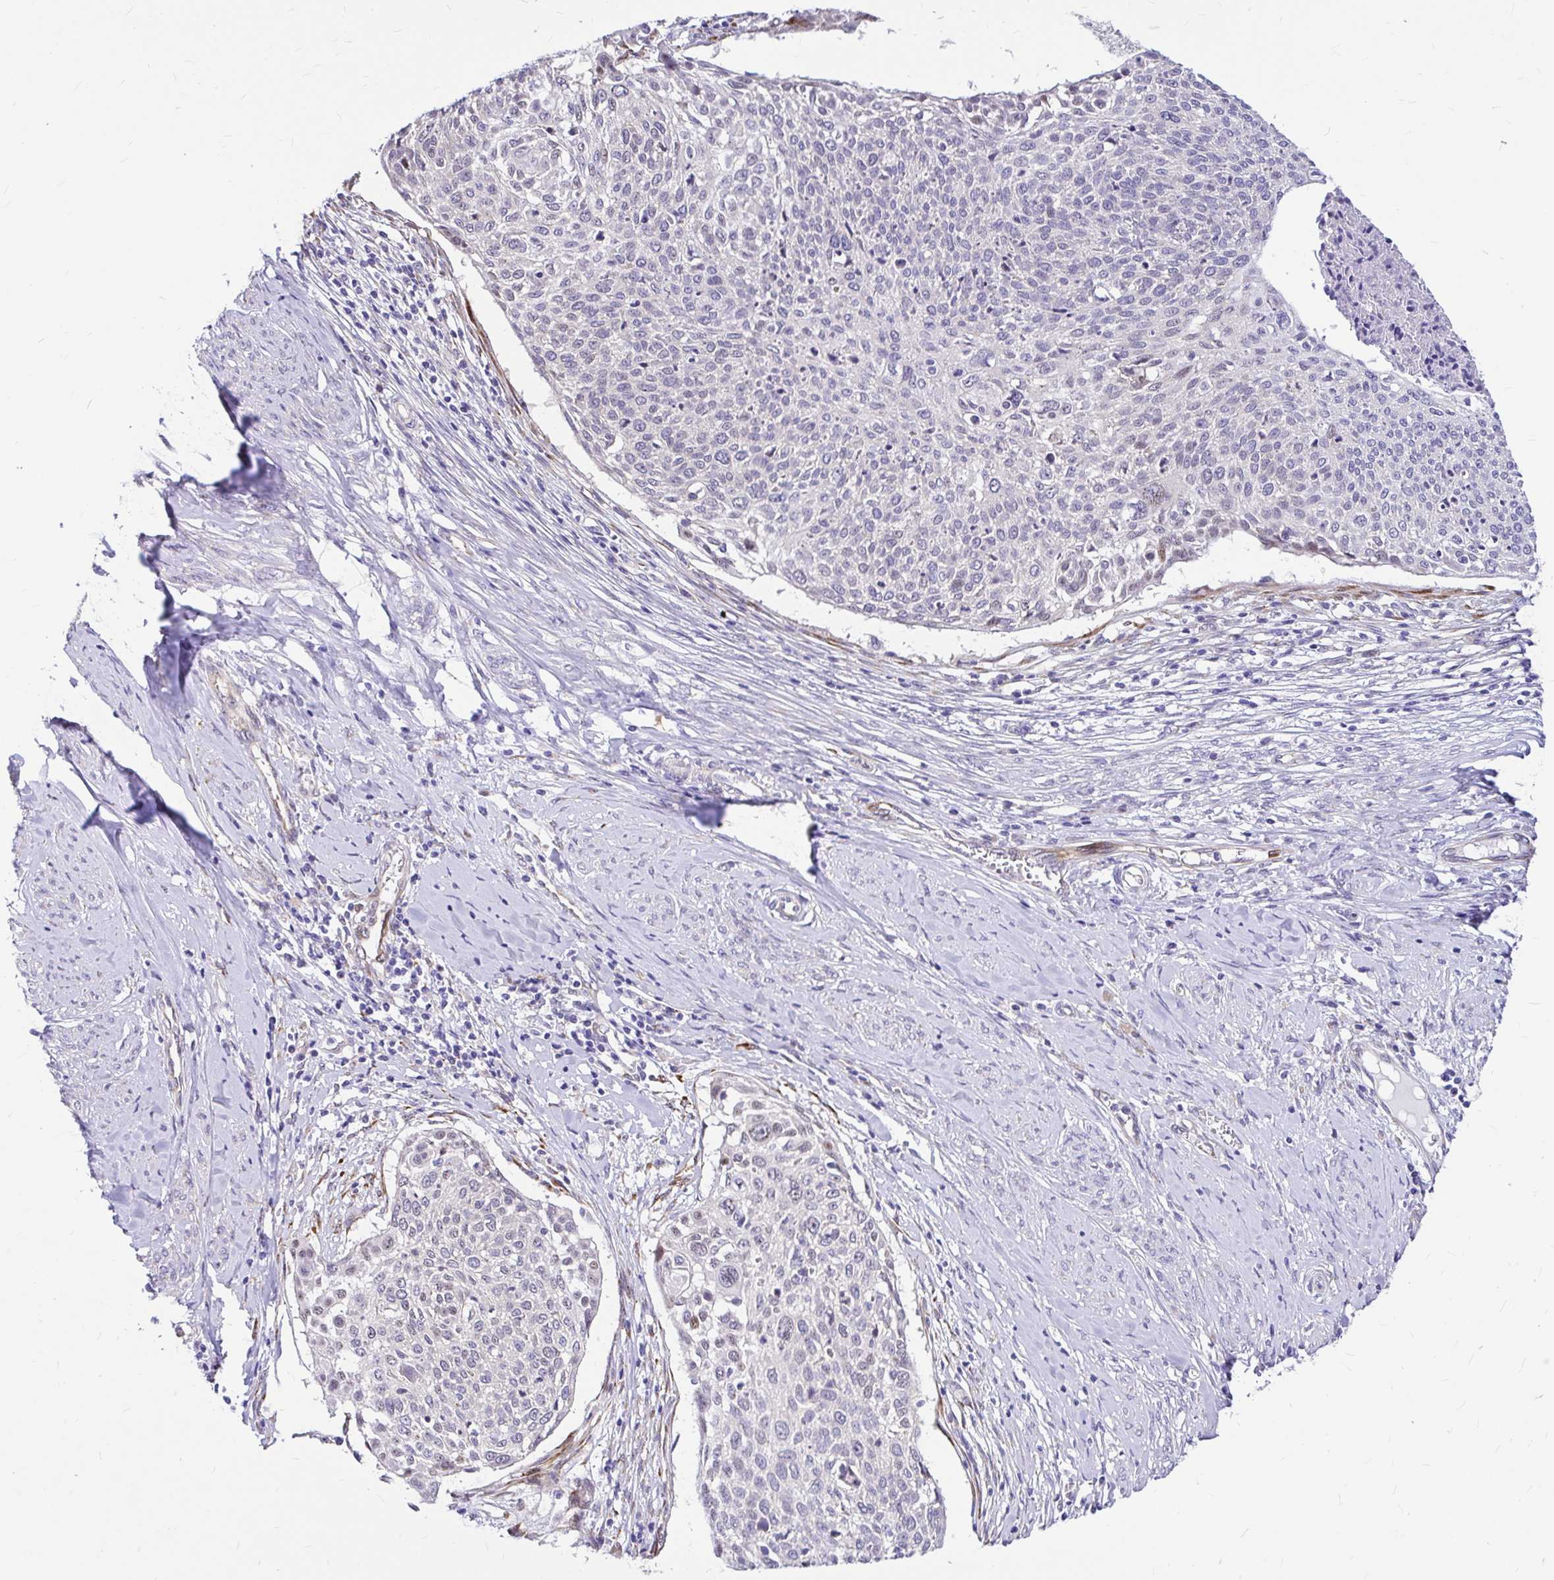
{"staining": {"intensity": "weak", "quantity": "<25%", "location": "cytoplasmic/membranous"}, "tissue": "cervical cancer", "cell_type": "Tumor cells", "image_type": "cancer", "snomed": [{"axis": "morphology", "description": "Squamous cell carcinoma, NOS"}, {"axis": "topography", "description": "Cervix"}], "caption": "High power microscopy image of an immunohistochemistry (IHC) histopathology image of cervical squamous cell carcinoma, revealing no significant expression in tumor cells.", "gene": "GABBR2", "patient": {"sex": "female", "age": 49}}